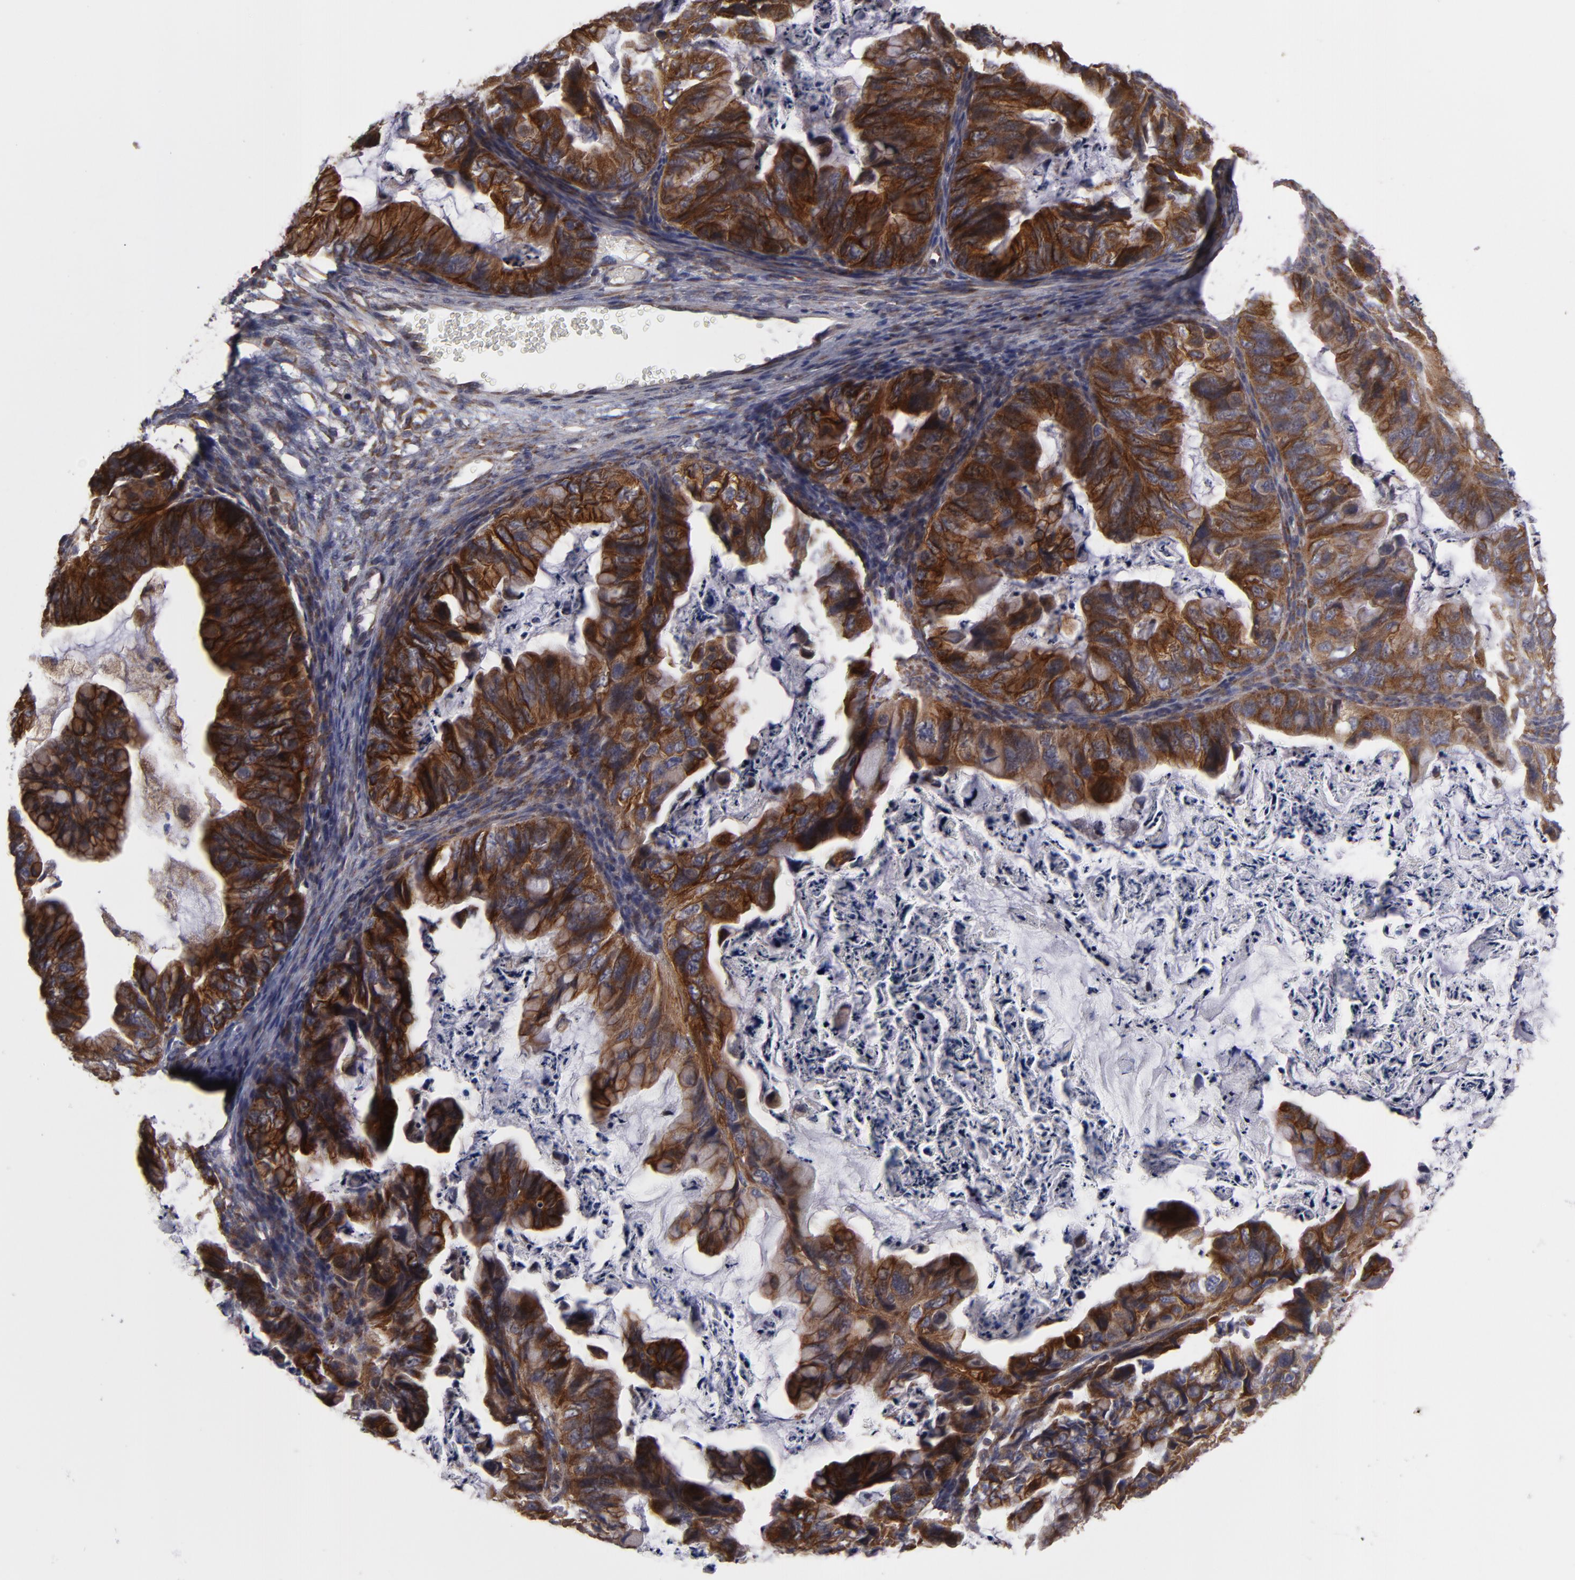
{"staining": {"intensity": "strong", "quantity": ">75%", "location": "cytoplasmic/membranous"}, "tissue": "ovarian cancer", "cell_type": "Tumor cells", "image_type": "cancer", "snomed": [{"axis": "morphology", "description": "Cystadenocarcinoma, mucinous, NOS"}, {"axis": "topography", "description": "Ovary"}], "caption": "IHC image of neoplastic tissue: ovarian cancer stained using immunohistochemistry (IHC) demonstrates high levels of strong protein expression localized specifically in the cytoplasmic/membranous of tumor cells, appearing as a cytoplasmic/membranous brown color.", "gene": "SND1", "patient": {"sex": "female", "age": 36}}